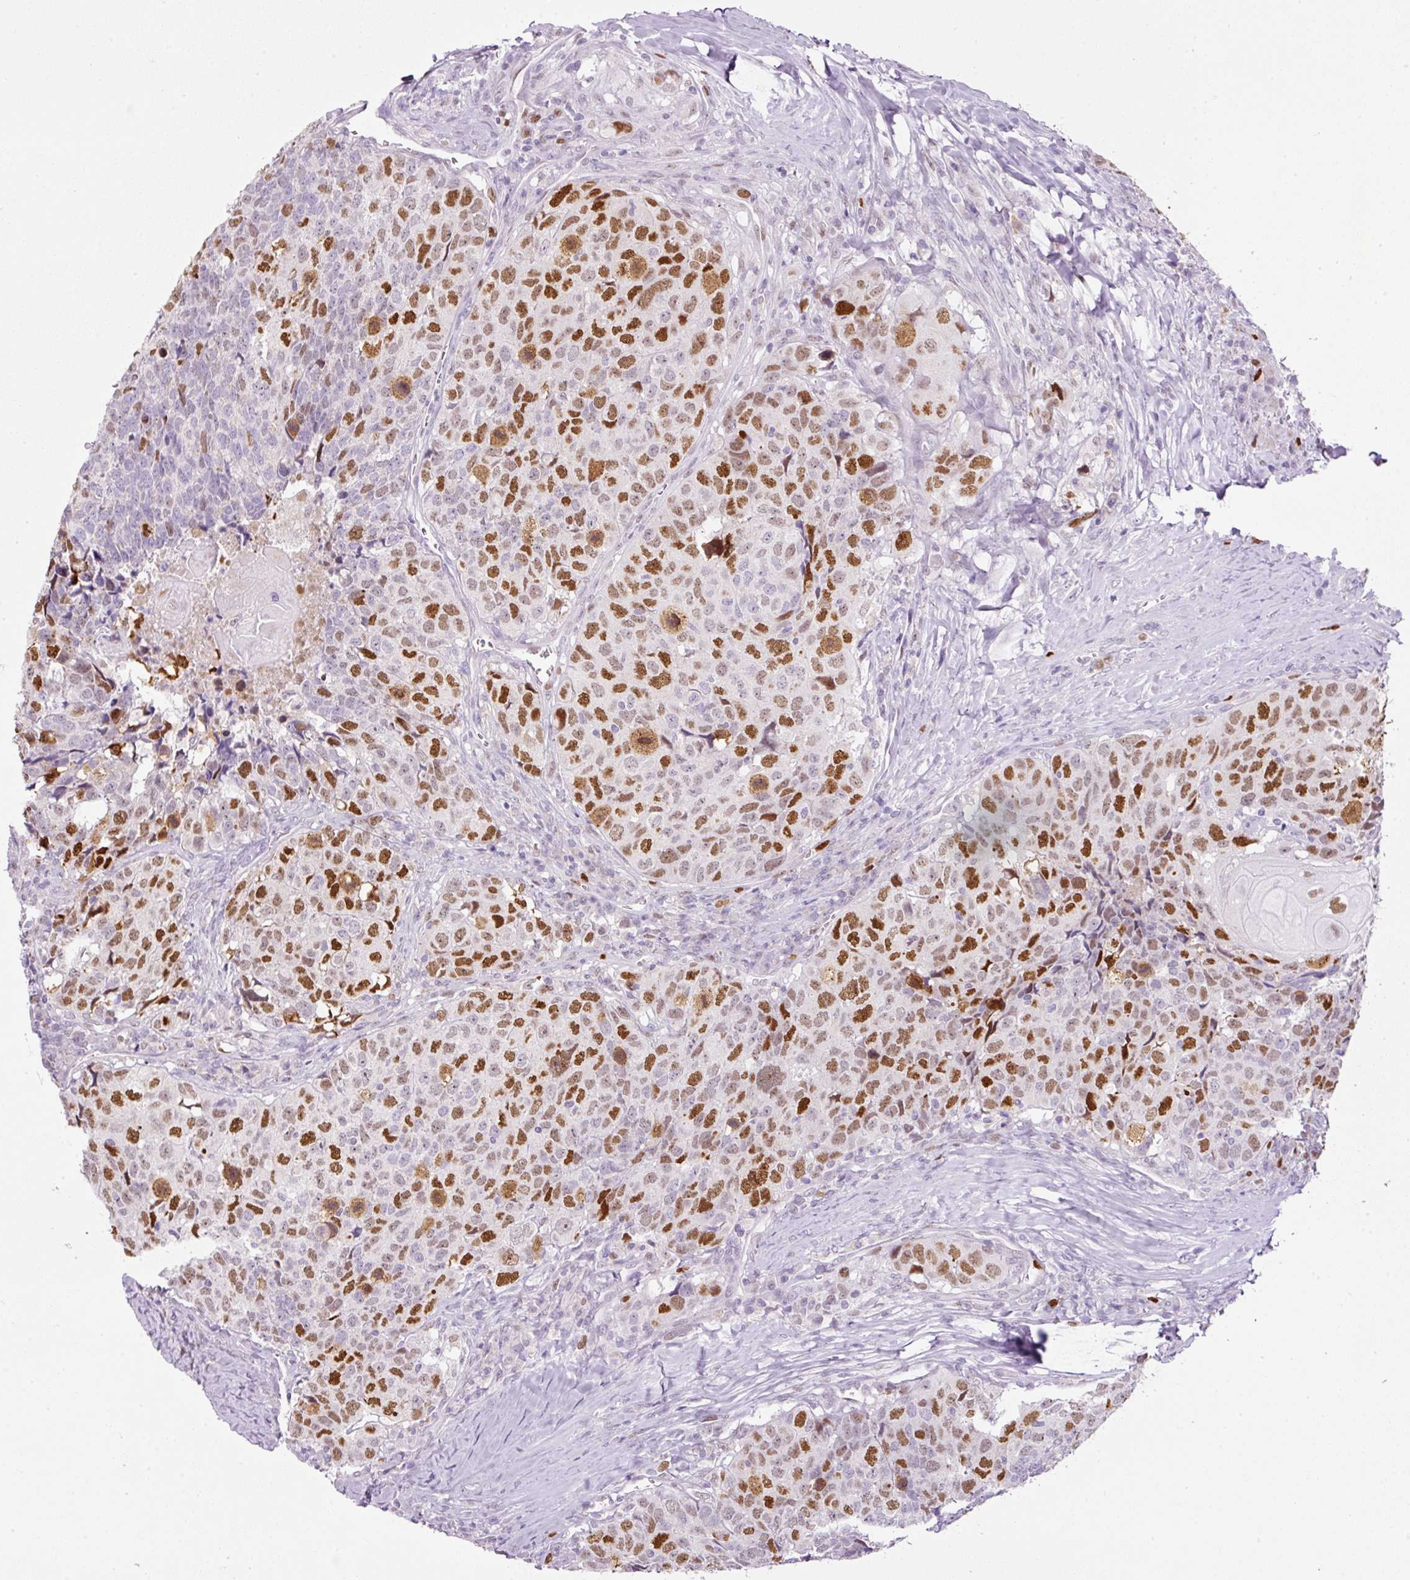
{"staining": {"intensity": "moderate", "quantity": ">75%", "location": "nuclear"}, "tissue": "head and neck cancer", "cell_type": "Tumor cells", "image_type": "cancer", "snomed": [{"axis": "morphology", "description": "Squamous cell carcinoma, NOS"}, {"axis": "topography", "description": "Head-Neck"}], "caption": "Head and neck cancer tissue demonstrates moderate nuclear staining in about >75% of tumor cells, visualized by immunohistochemistry.", "gene": "KPNA2", "patient": {"sex": "male", "age": 66}}